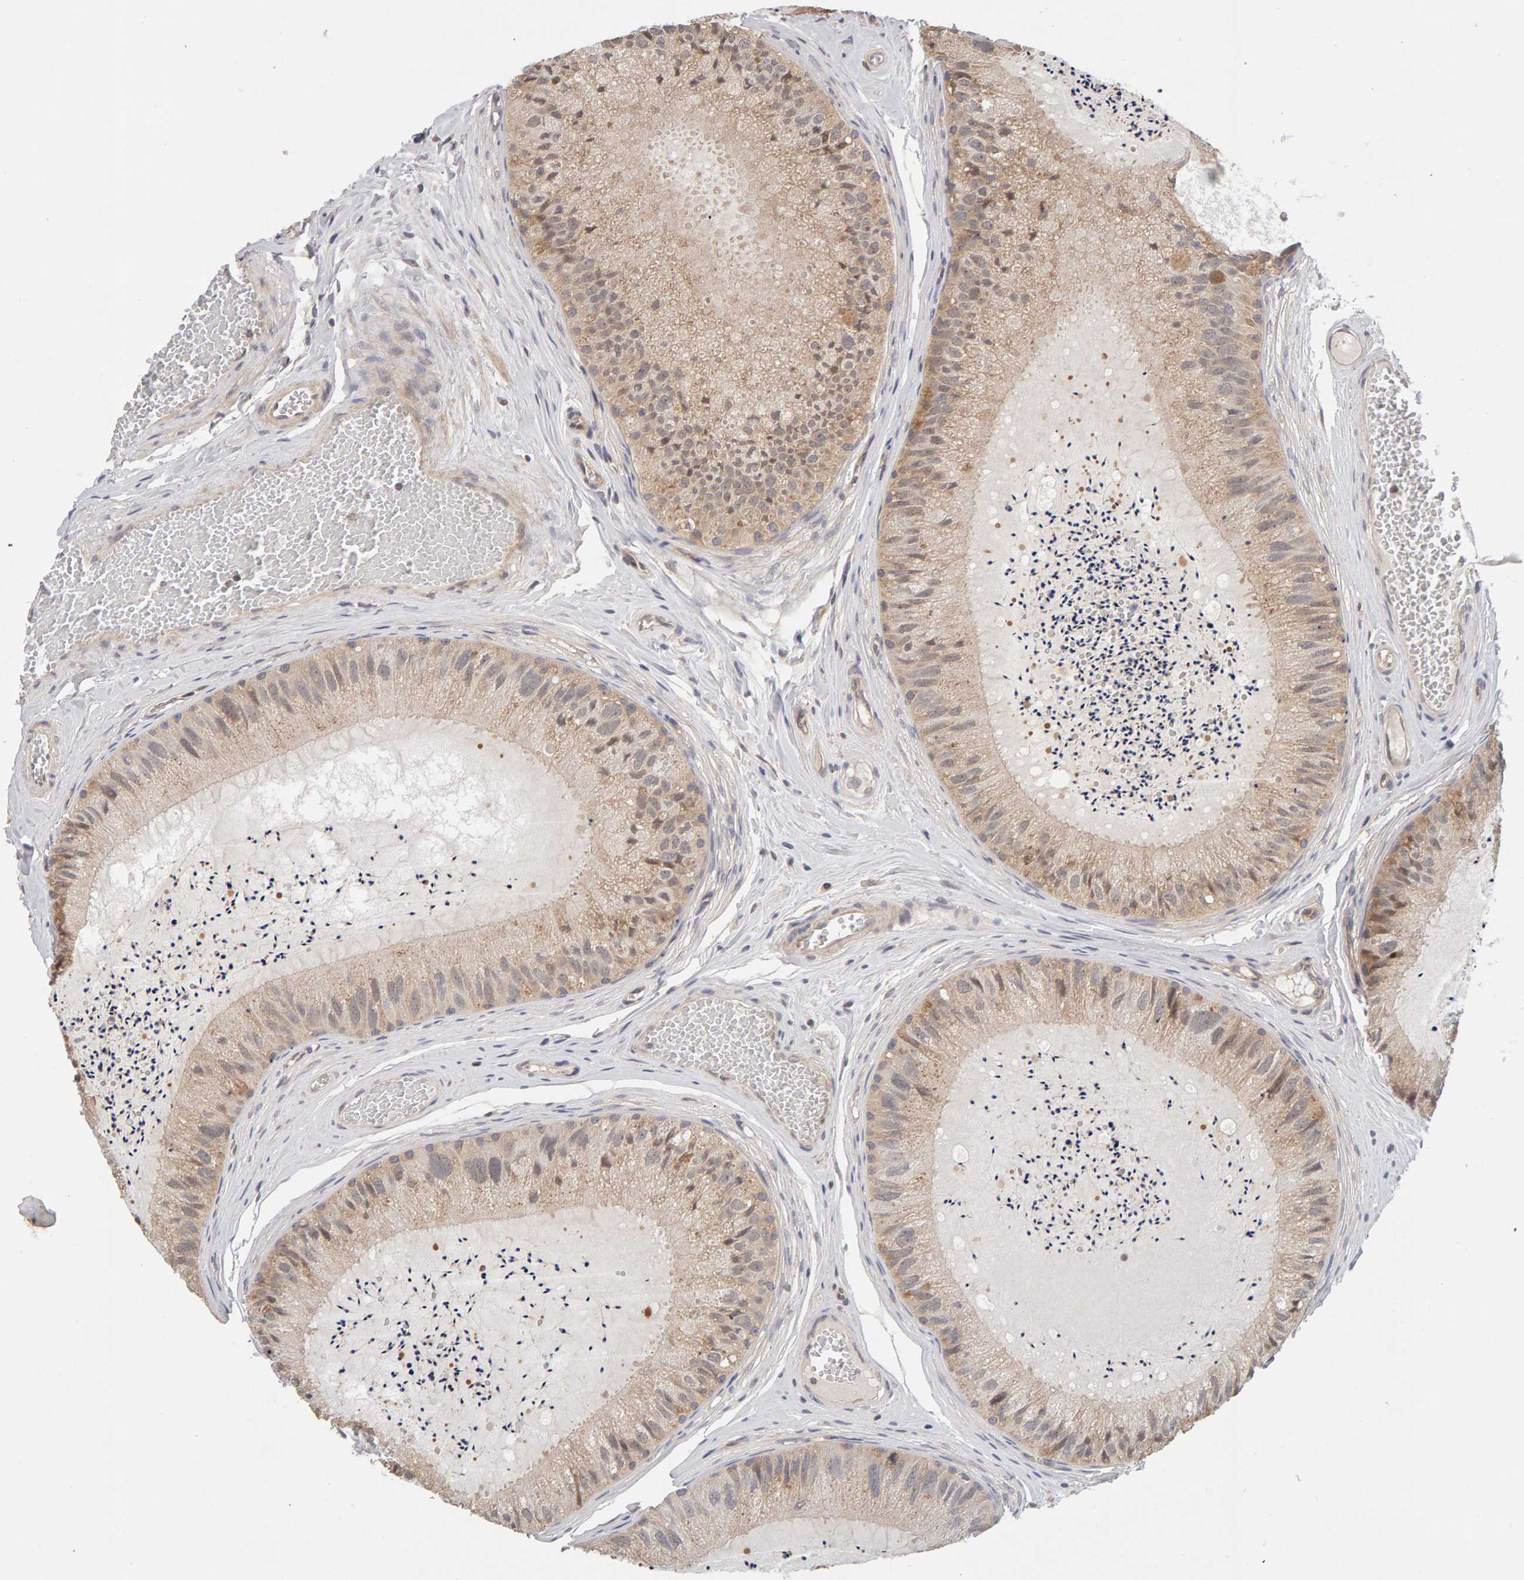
{"staining": {"intensity": "weak", "quantity": ">75%", "location": "cytoplasmic/membranous"}, "tissue": "epididymis", "cell_type": "Glandular cells", "image_type": "normal", "snomed": [{"axis": "morphology", "description": "Normal tissue, NOS"}, {"axis": "topography", "description": "Epididymis"}], "caption": "Epididymis stained with immunohistochemistry reveals weak cytoplasmic/membranous expression in about >75% of glandular cells.", "gene": "DNAJC7", "patient": {"sex": "male", "age": 31}}